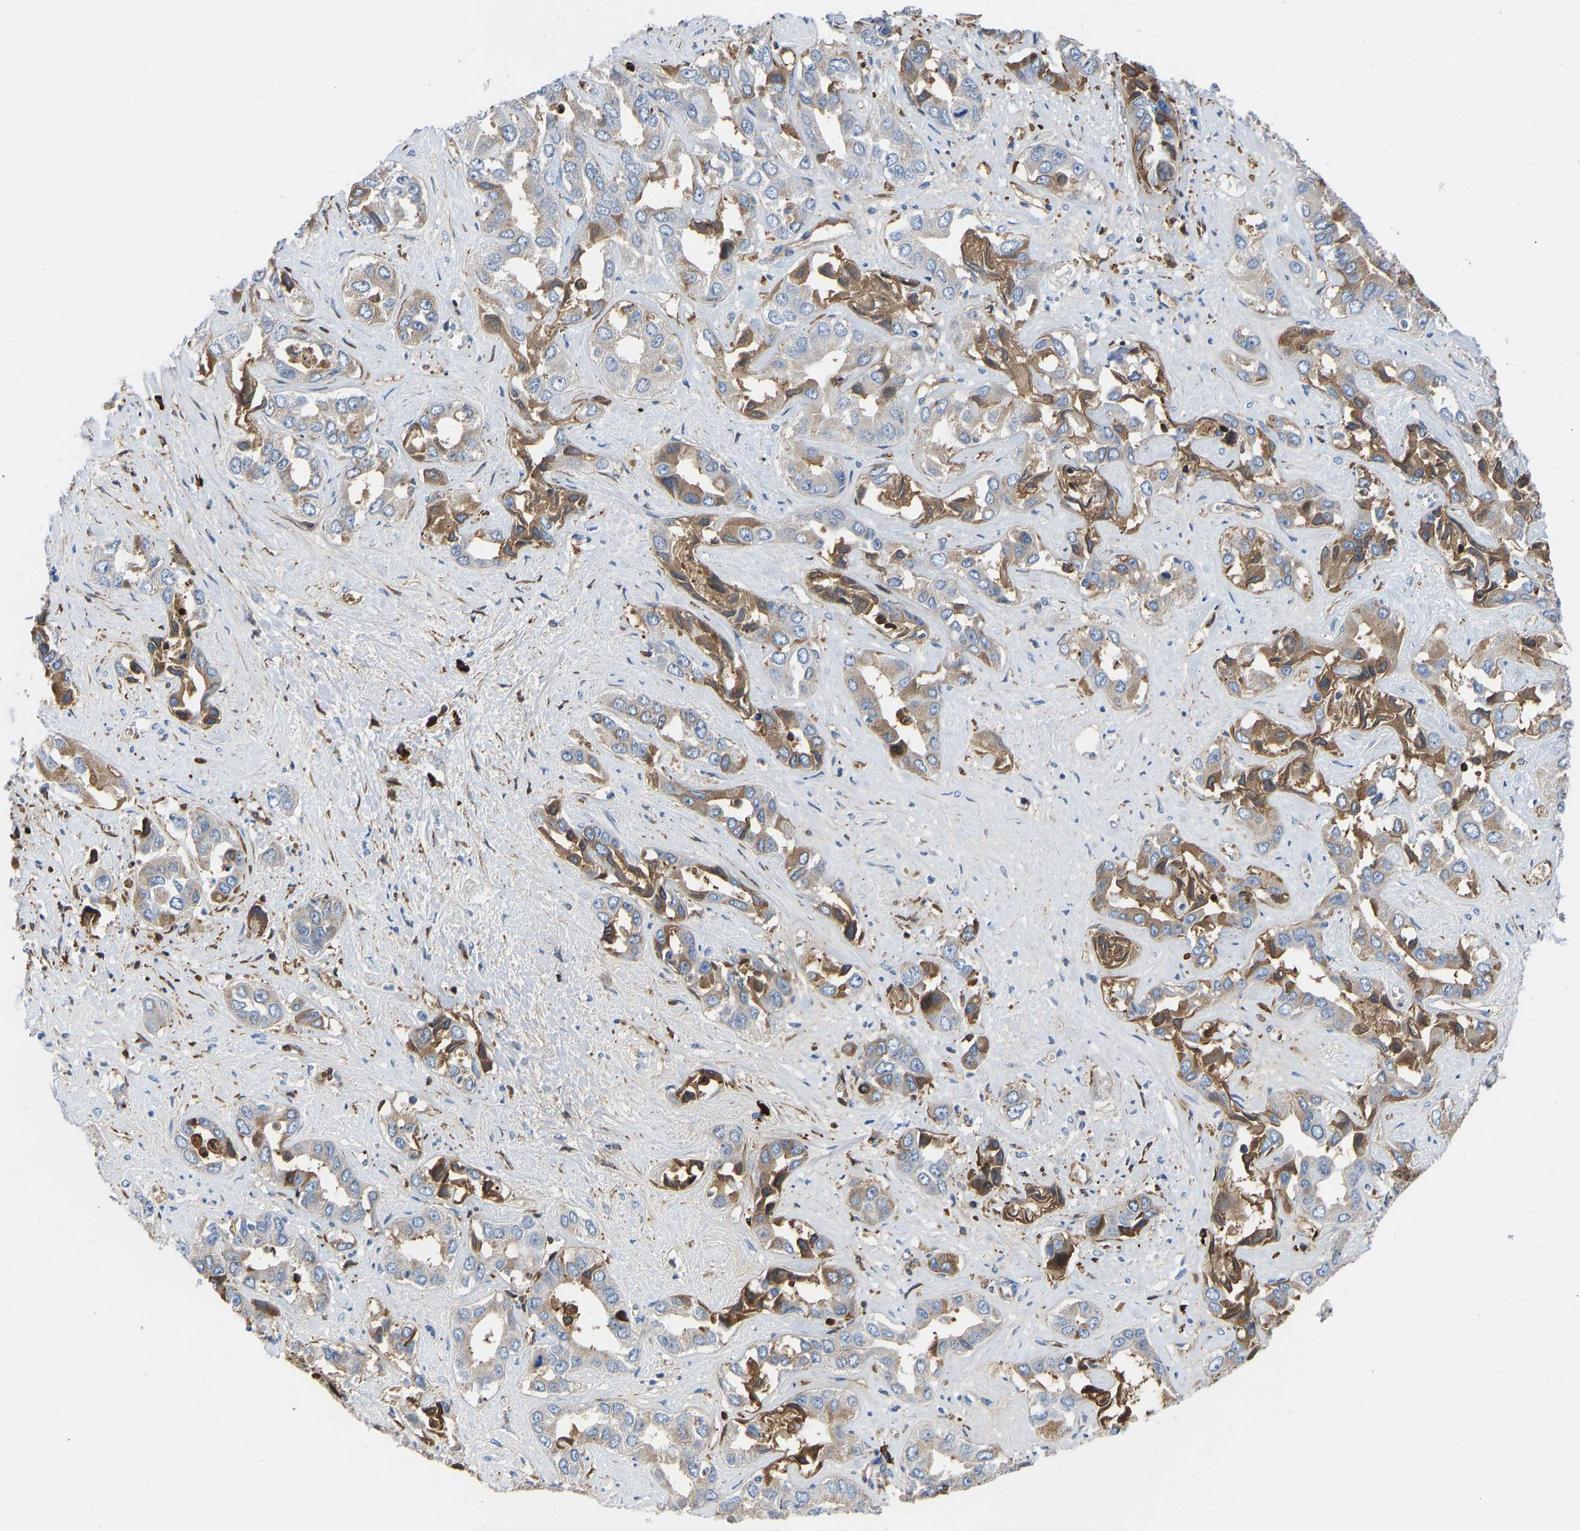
{"staining": {"intensity": "moderate", "quantity": "25%-75%", "location": "cytoplasmic/membranous"}, "tissue": "liver cancer", "cell_type": "Tumor cells", "image_type": "cancer", "snomed": [{"axis": "morphology", "description": "Cholangiocarcinoma"}, {"axis": "topography", "description": "Liver"}], "caption": "Human liver cancer (cholangiocarcinoma) stained with a brown dye shows moderate cytoplasmic/membranous positive staining in about 25%-75% of tumor cells.", "gene": "HSPG2", "patient": {"sex": "female", "age": 52}}